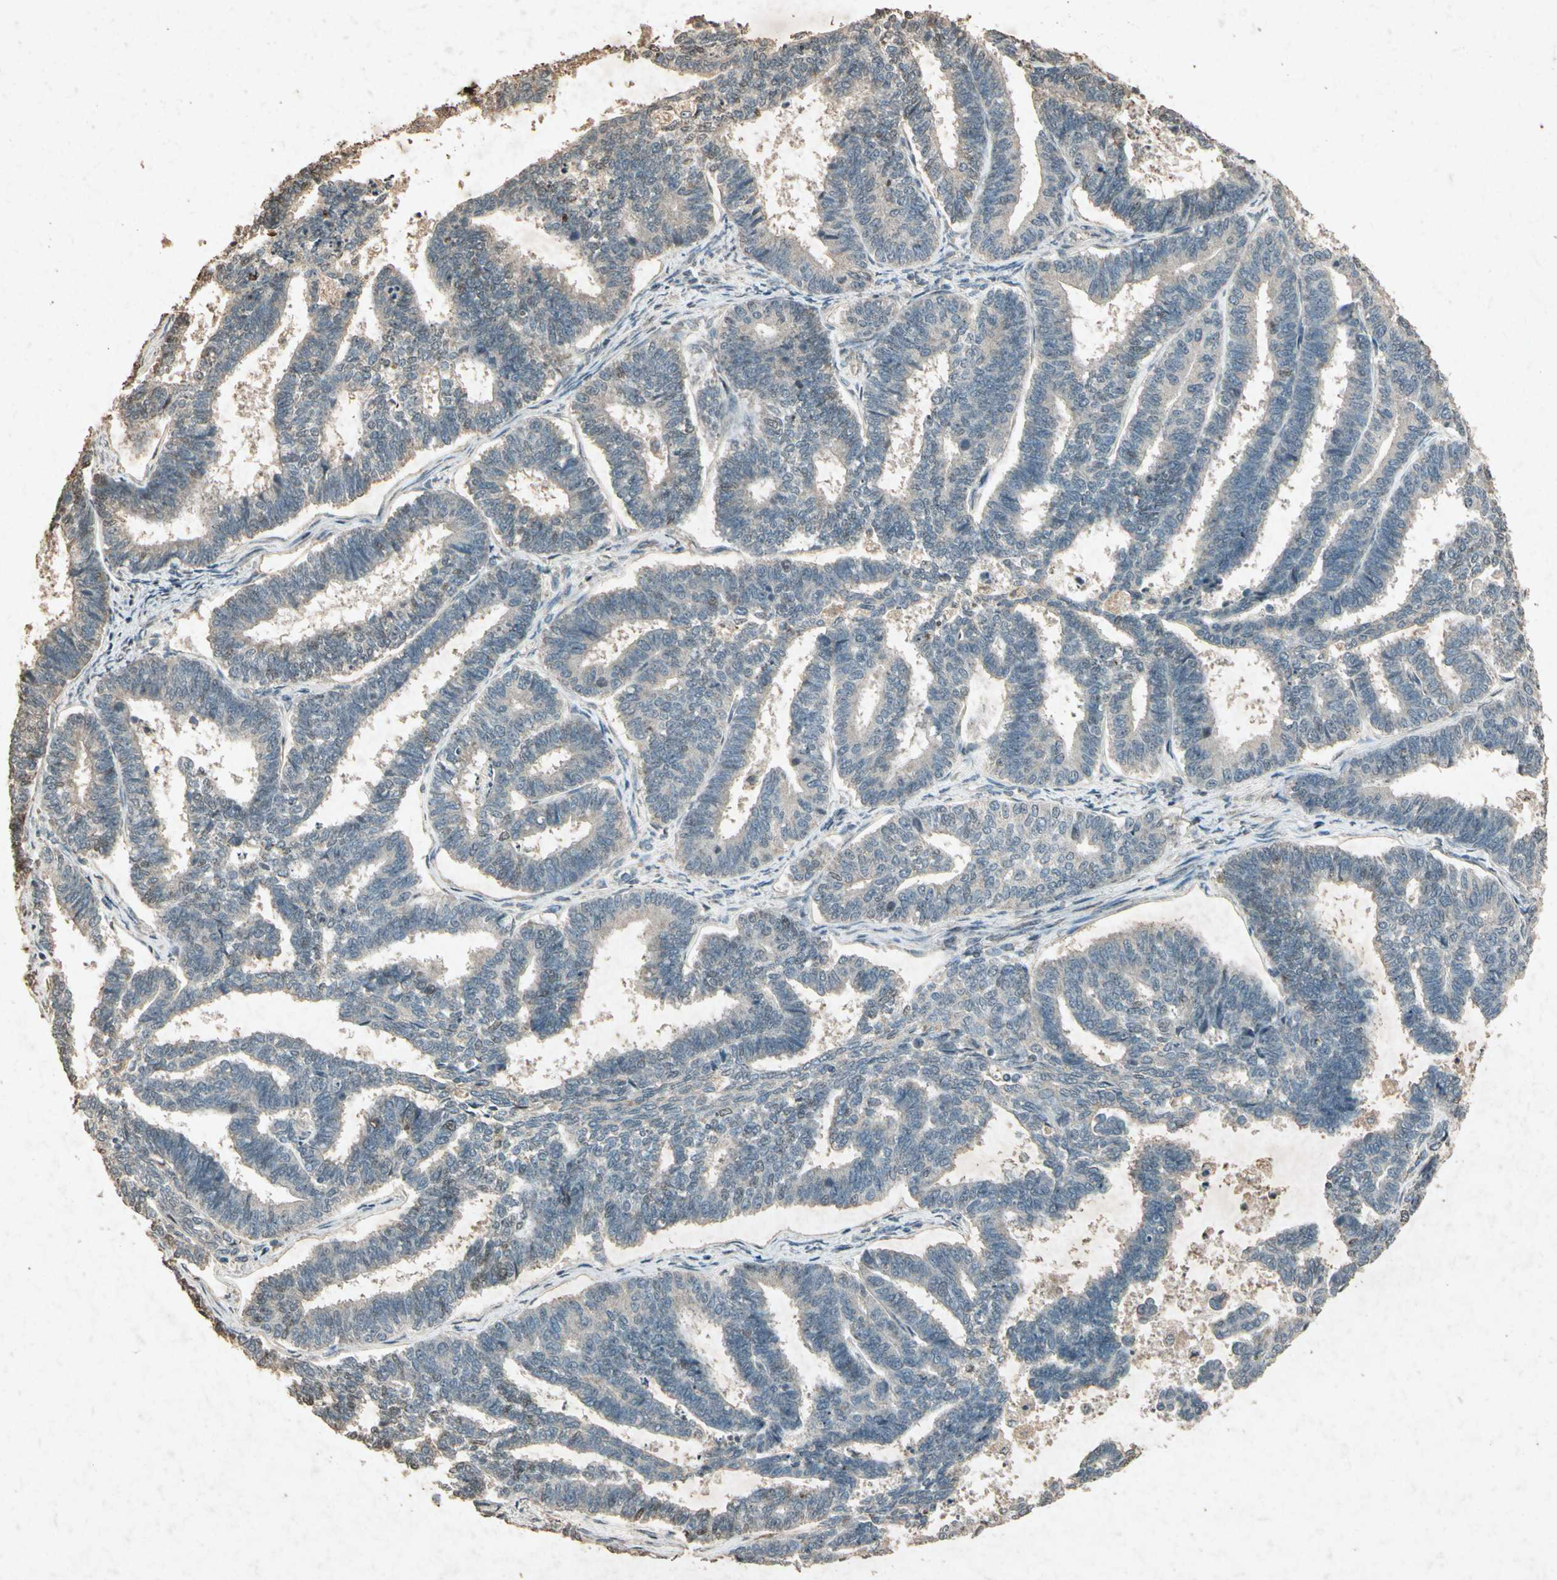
{"staining": {"intensity": "negative", "quantity": "none", "location": "none"}, "tissue": "endometrial cancer", "cell_type": "Tumor cells", "image_type": "cancer", "snomed": [{"axis": "morphology", "description": "Adenocarcinoma, NOS"}, {"axis": "topography", "description": "Endometrium"}], "caption": "Protein analysis of adenocarcinoma (endometrial) exhibits no significant staining in tumor cells. (IHC, brightfield microscopy, high magnification).", "gene": "GC", "patient": {"sex": "female", "age": 70}}